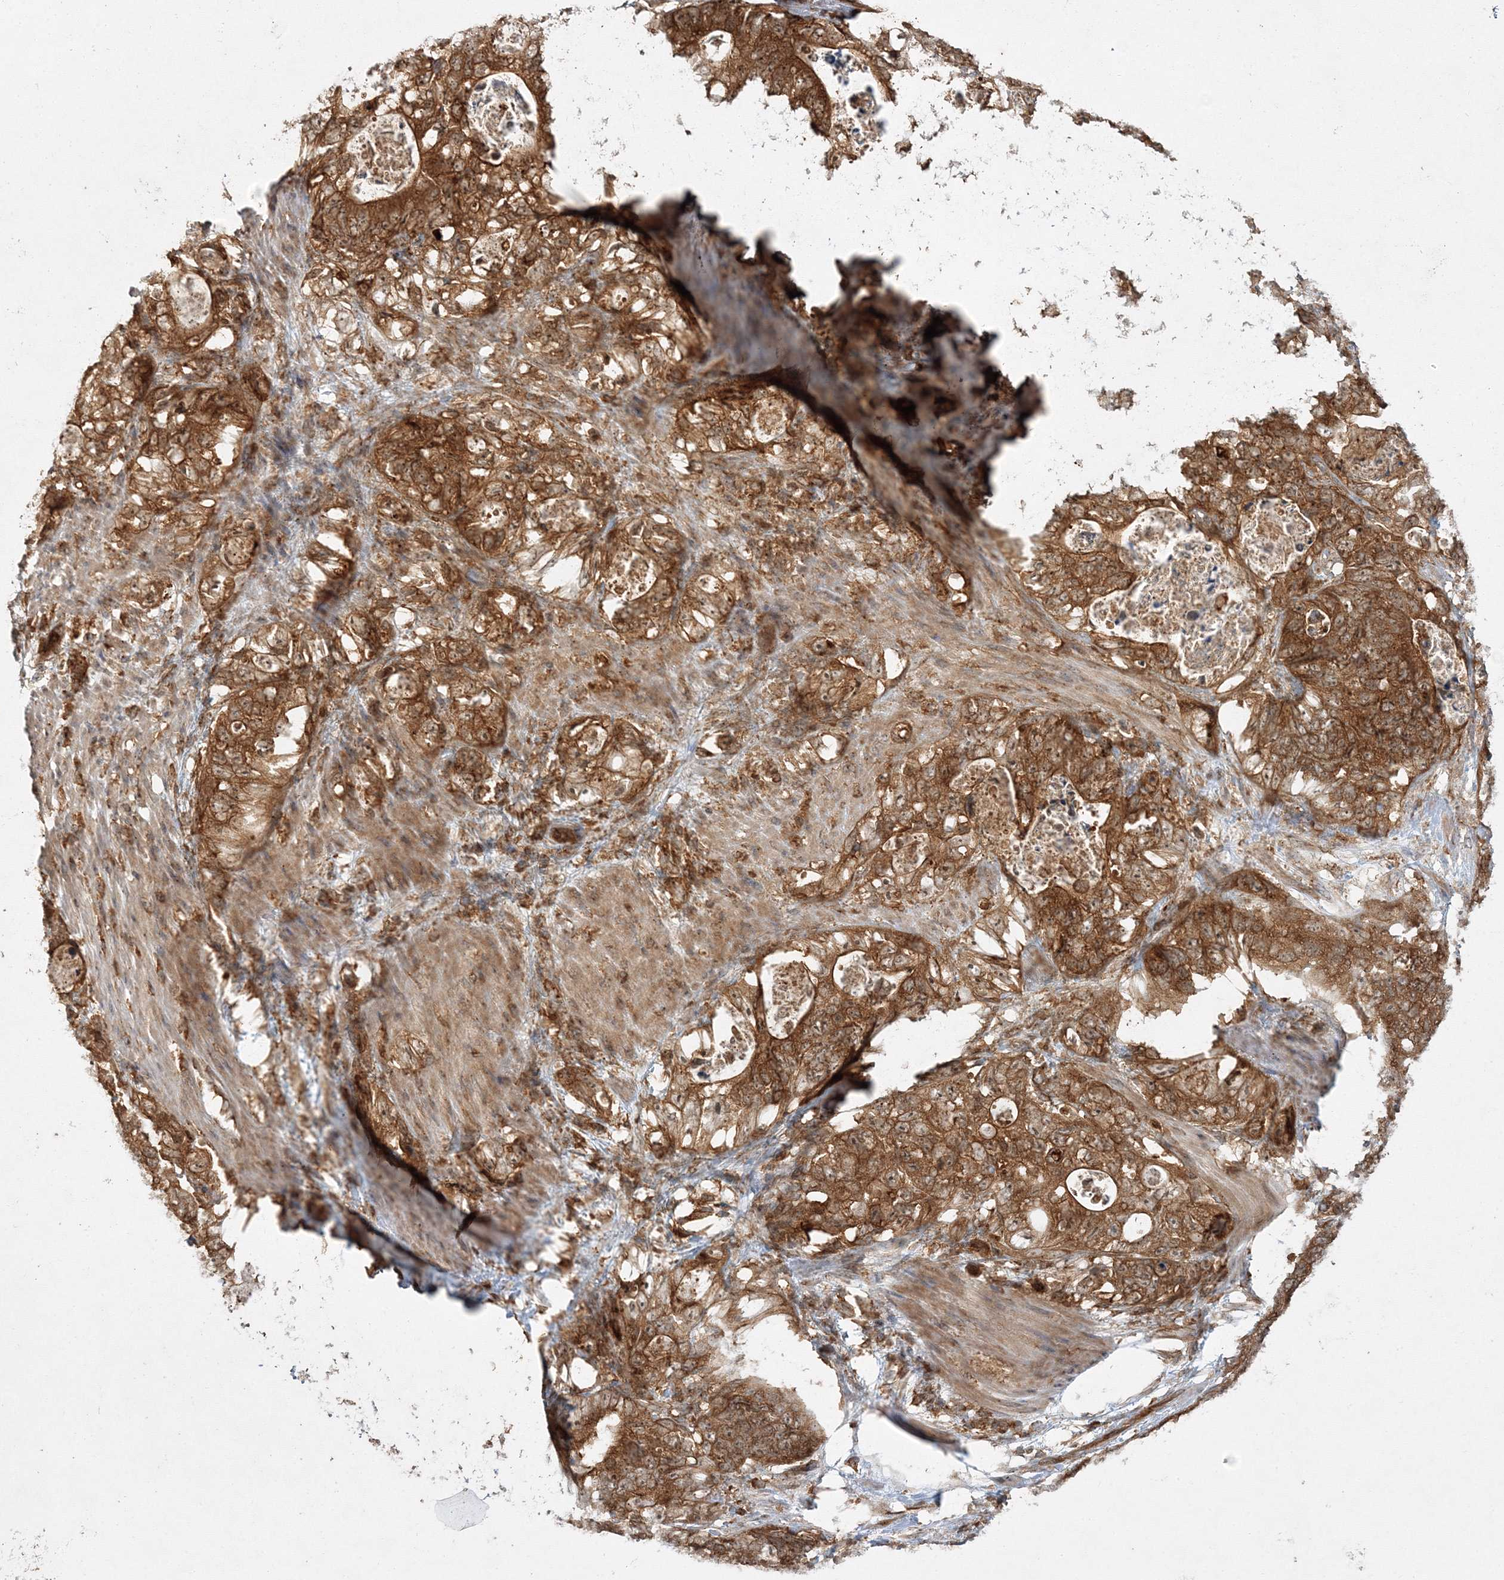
{"staining": {"intensity": "strong", "quantity": ">75%", "location": "cytoplasmic/membranous"}, "tissue": "stomach cancer", "cell_type": "Tumor cells", "image_type": "cancer", "snomed": [{"axis": "morphology", "description": "Normal tissue, NOS"}, {"axis": "morphology", "description": "Adenocarcinoma, NOS"}, {"axis": "topography", "description": "Stomach"}], "caption": "This histopathology image displays IHC staining of stomach cancer, with high strong cytoplasmic/membranous staining in about >75% of tumor cells.", "gene": "WDR37", "patient": {"sex": "female", "age": 89}}